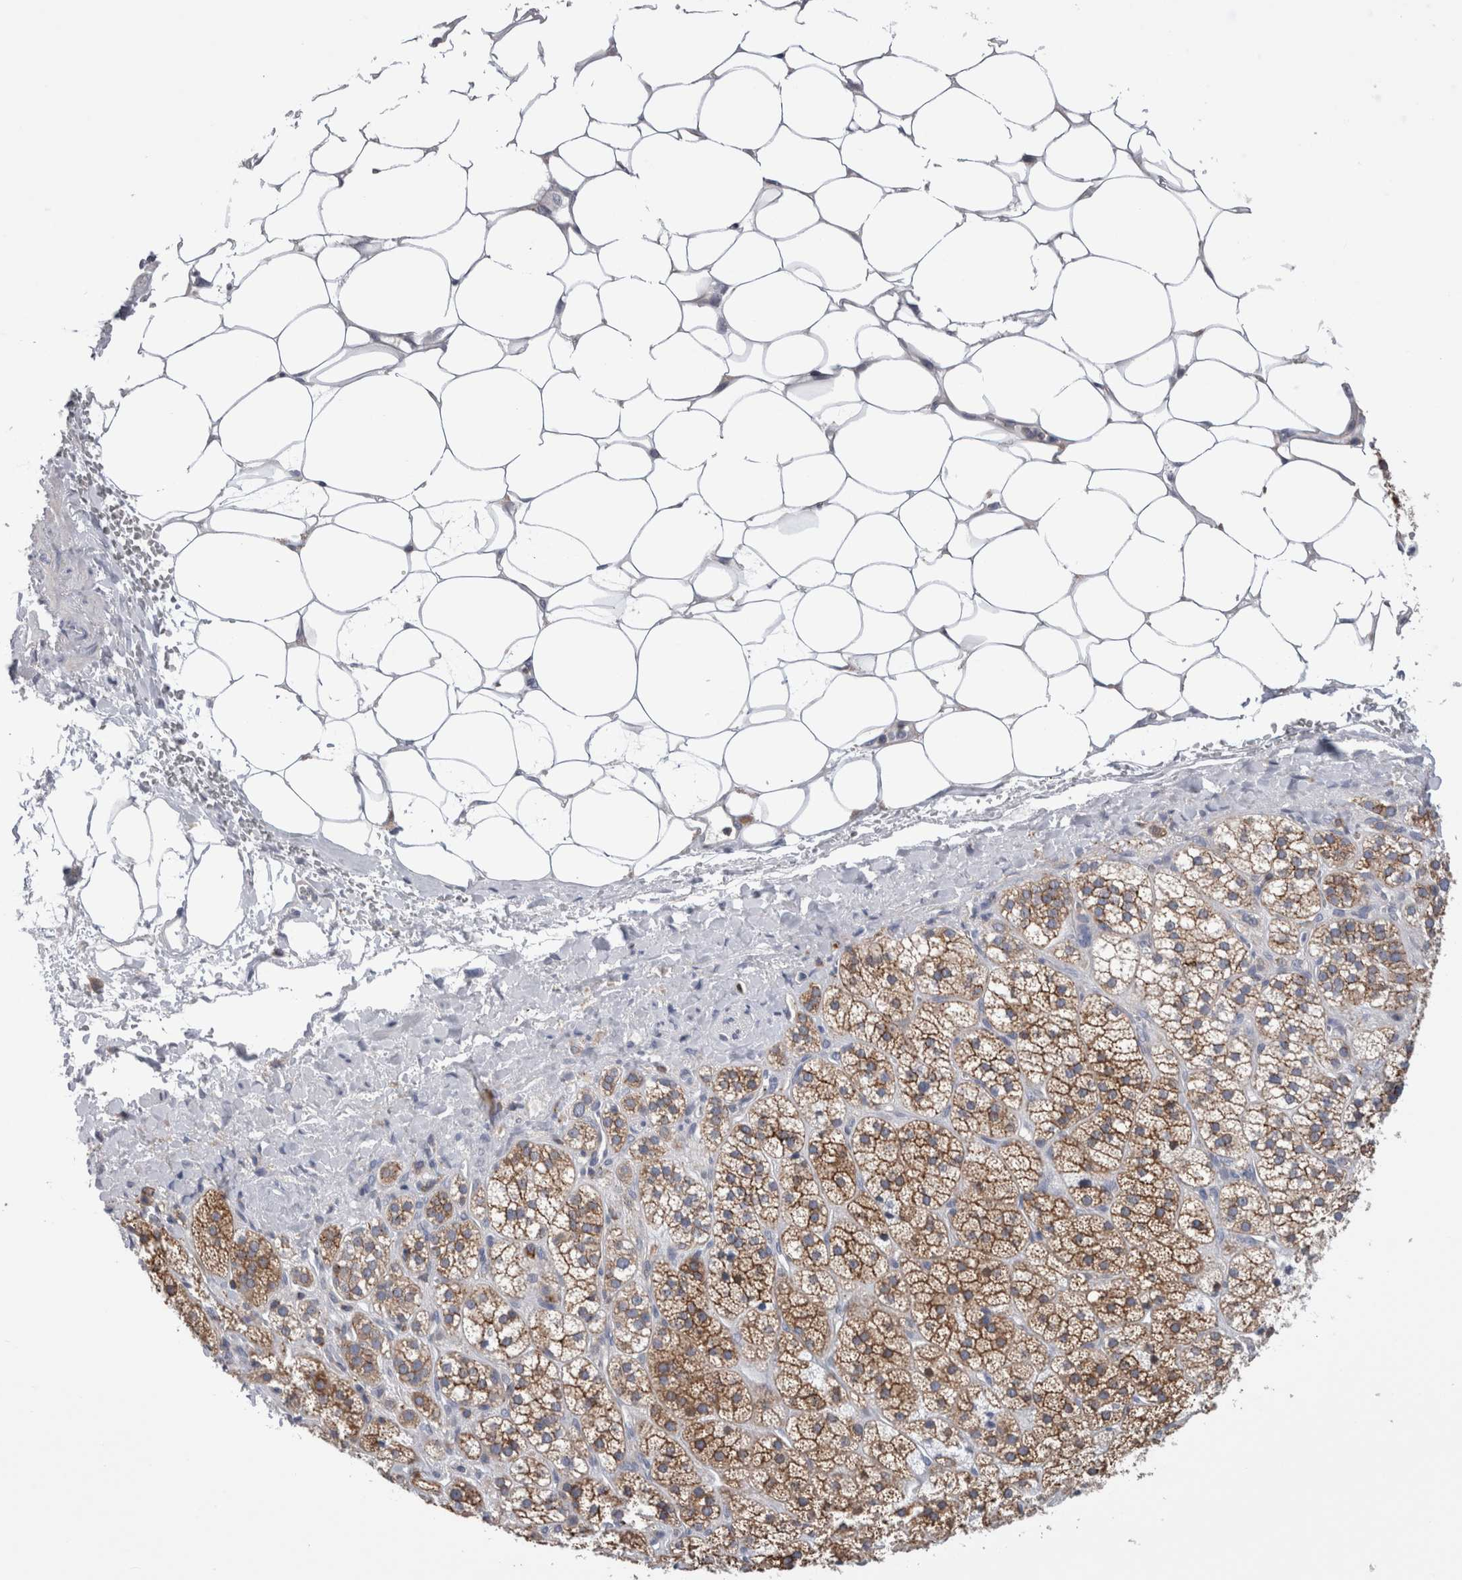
{"staining": {"intensity": "moderate", "quantity": ">75%", "location": "cytoplasmic/membranous"}, "tissue": "adrenal gland", "cell_type": "Glandular cells", "image_type": "normal", "snomed": [{"axis": "morphology", "description": "Normal tissue, NOS"}, {"axis": "topography", "description": "Adrenal gland"}], "caption": "Brown immunohistochemical staining in normal adrenal gland displays moderate cytoplasmic/membranous expression in about >75% of glandular cells. (Brightfield microscopy of DAB IHC at high magnification).", "gene": "DCTN6", "patient": {"sex": "male", "age": 56}}